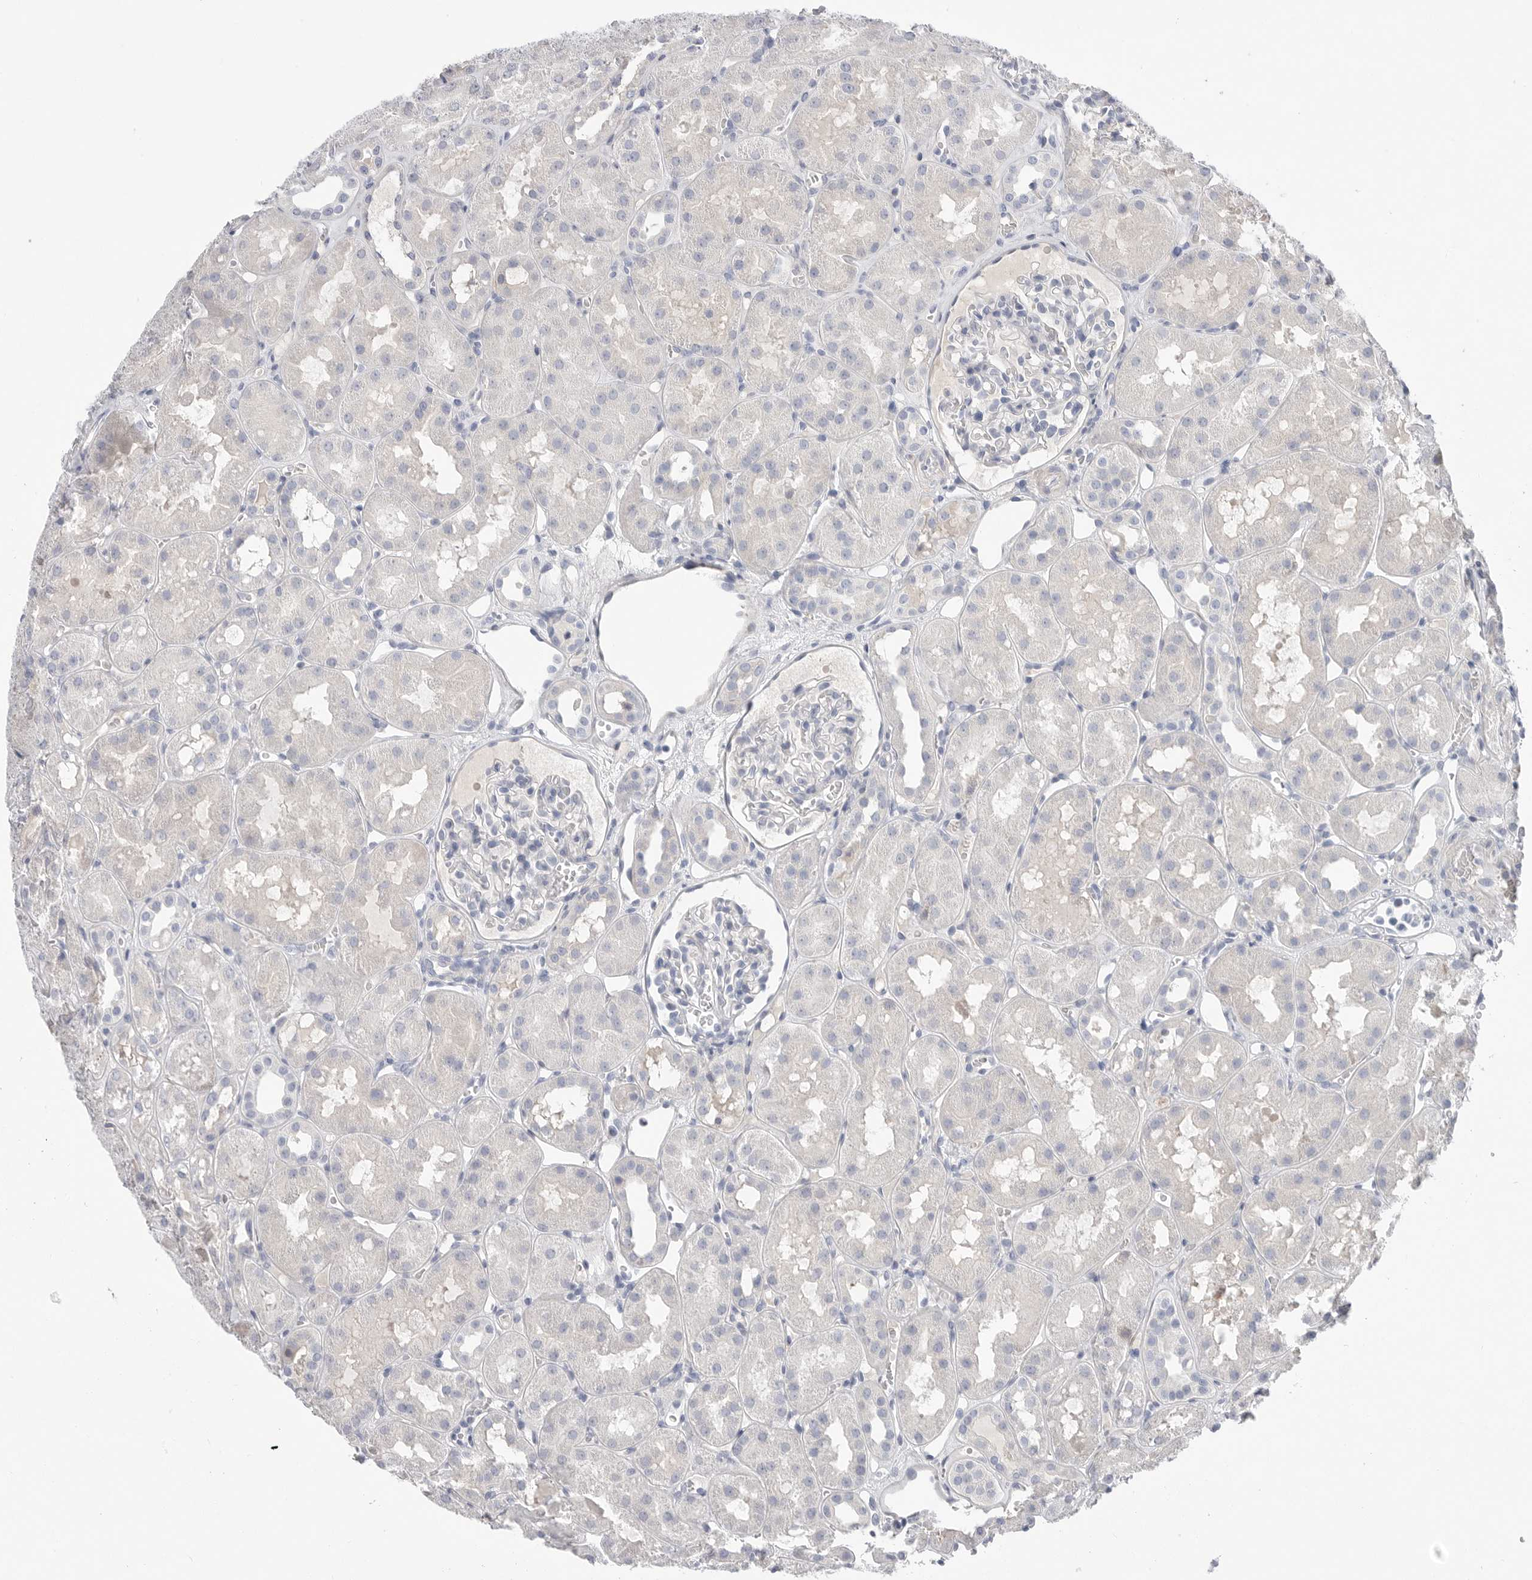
{"staining": {"intensity": "negative", "quantity": "none", "location": "none"}, "tissue": "kidney", "cell_type": "Cells in glomeruli", "image_type": "normal", "snomed": [{"axis": "morphology", "description": "Normal tissue, NOS"}, {"axis": "topography", "description": "Kidney"}], "caption": "A micrograph of kidney stained for a protein demonstrates no brown staining in cells in glomeruli. Nuclei are stained in blue.", "gene": "CAMK2B", "patient": {"sex": "male", "age": 16}}